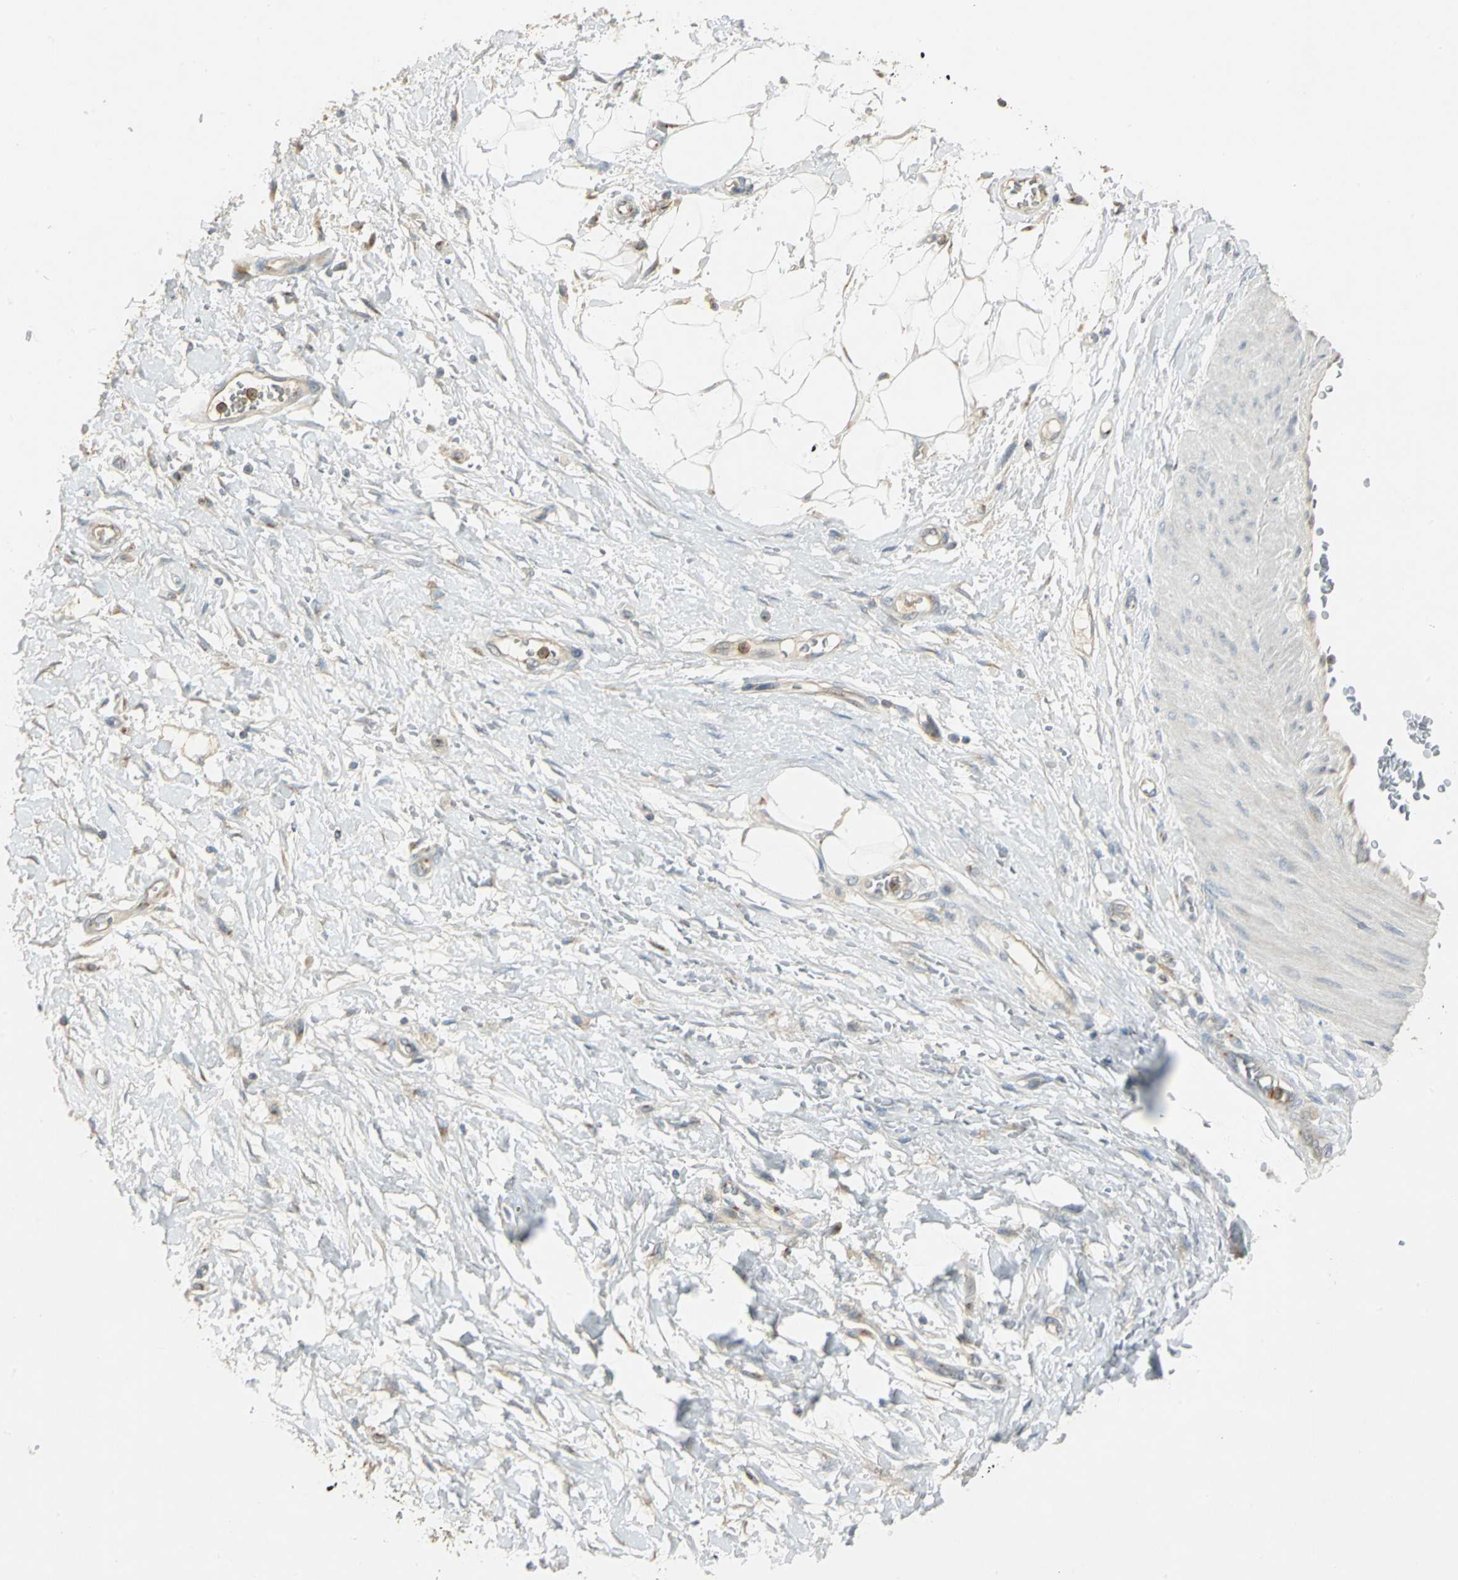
{"staining": {"intensity": "negative", "quantity": "none", "location": "none"}, "tissue": "adipose tissue", "cell_type": "Adipocytes", "image_type": "normal", "snomed": [{"axis": "morphology", "description": "Normal tissue, NOS"}, {"axis": "morphology", "description": "Urothelial carcinoma, High grade"}, {"axis": "topography", "description": "Vascular tissue"}, {"axis": "topography", "description": "Urinary bladder"}], "caption": "Adipocytes show no significant protein expression in normal adipose tissue.", "gene": "TM9SF2", "patient": {"sex": "female", "age": 56}}